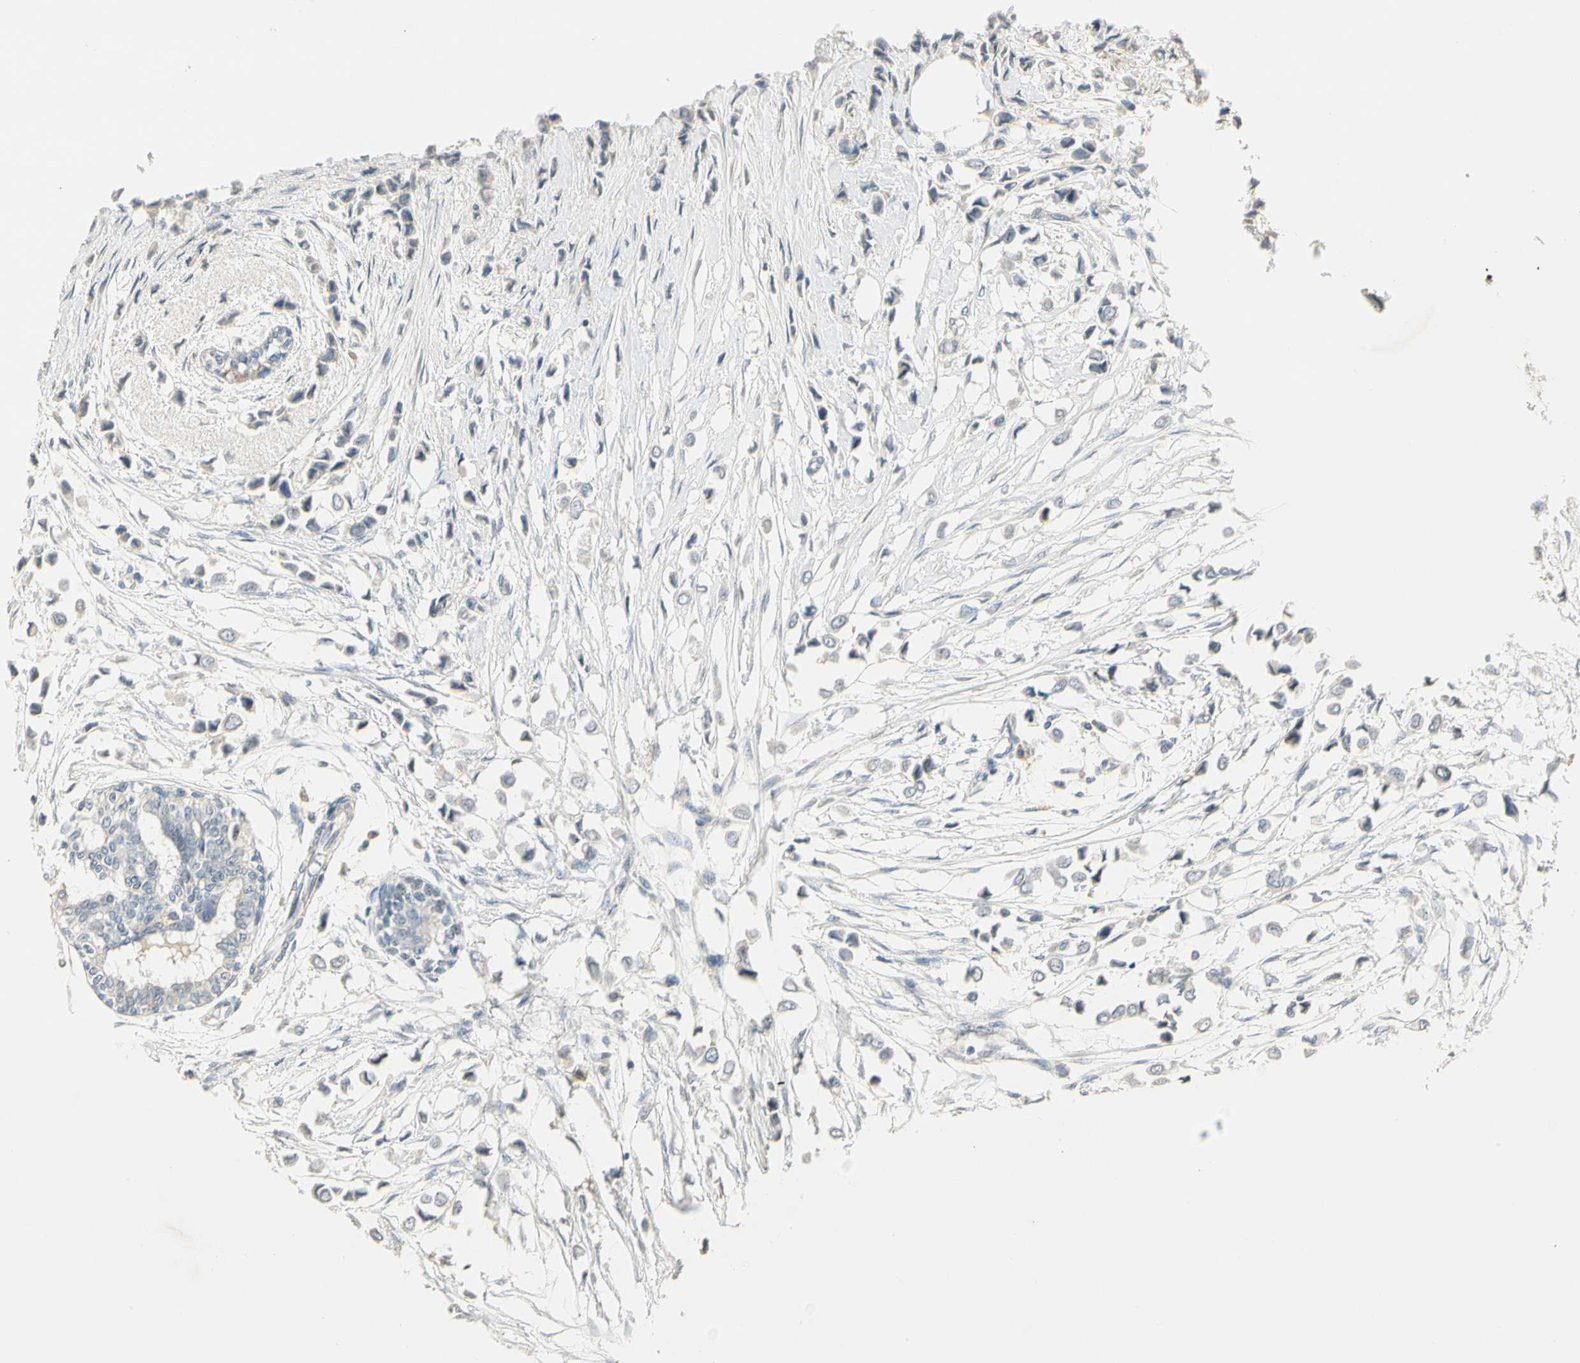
{"staining": {"intensity": "negative", "quantity": "none", "location": "none"}, "tissue": "breast cancer", "cell_type": "Tumor cells", "image_type": "cancer", "snomed": [{"axis": "morphology", "description": "Lobular carcinoma"}, {"axis": "topography", "description": "Breast"}], "caption": "A histopathology image of breast cancer stained for a protein exhibits no brown staining in tumor cells. (DAB immunohistochemistry with hematoxylin counter stain).", "gene": "PCDHB15", "patient": {"sex": "female", "age": 51}}